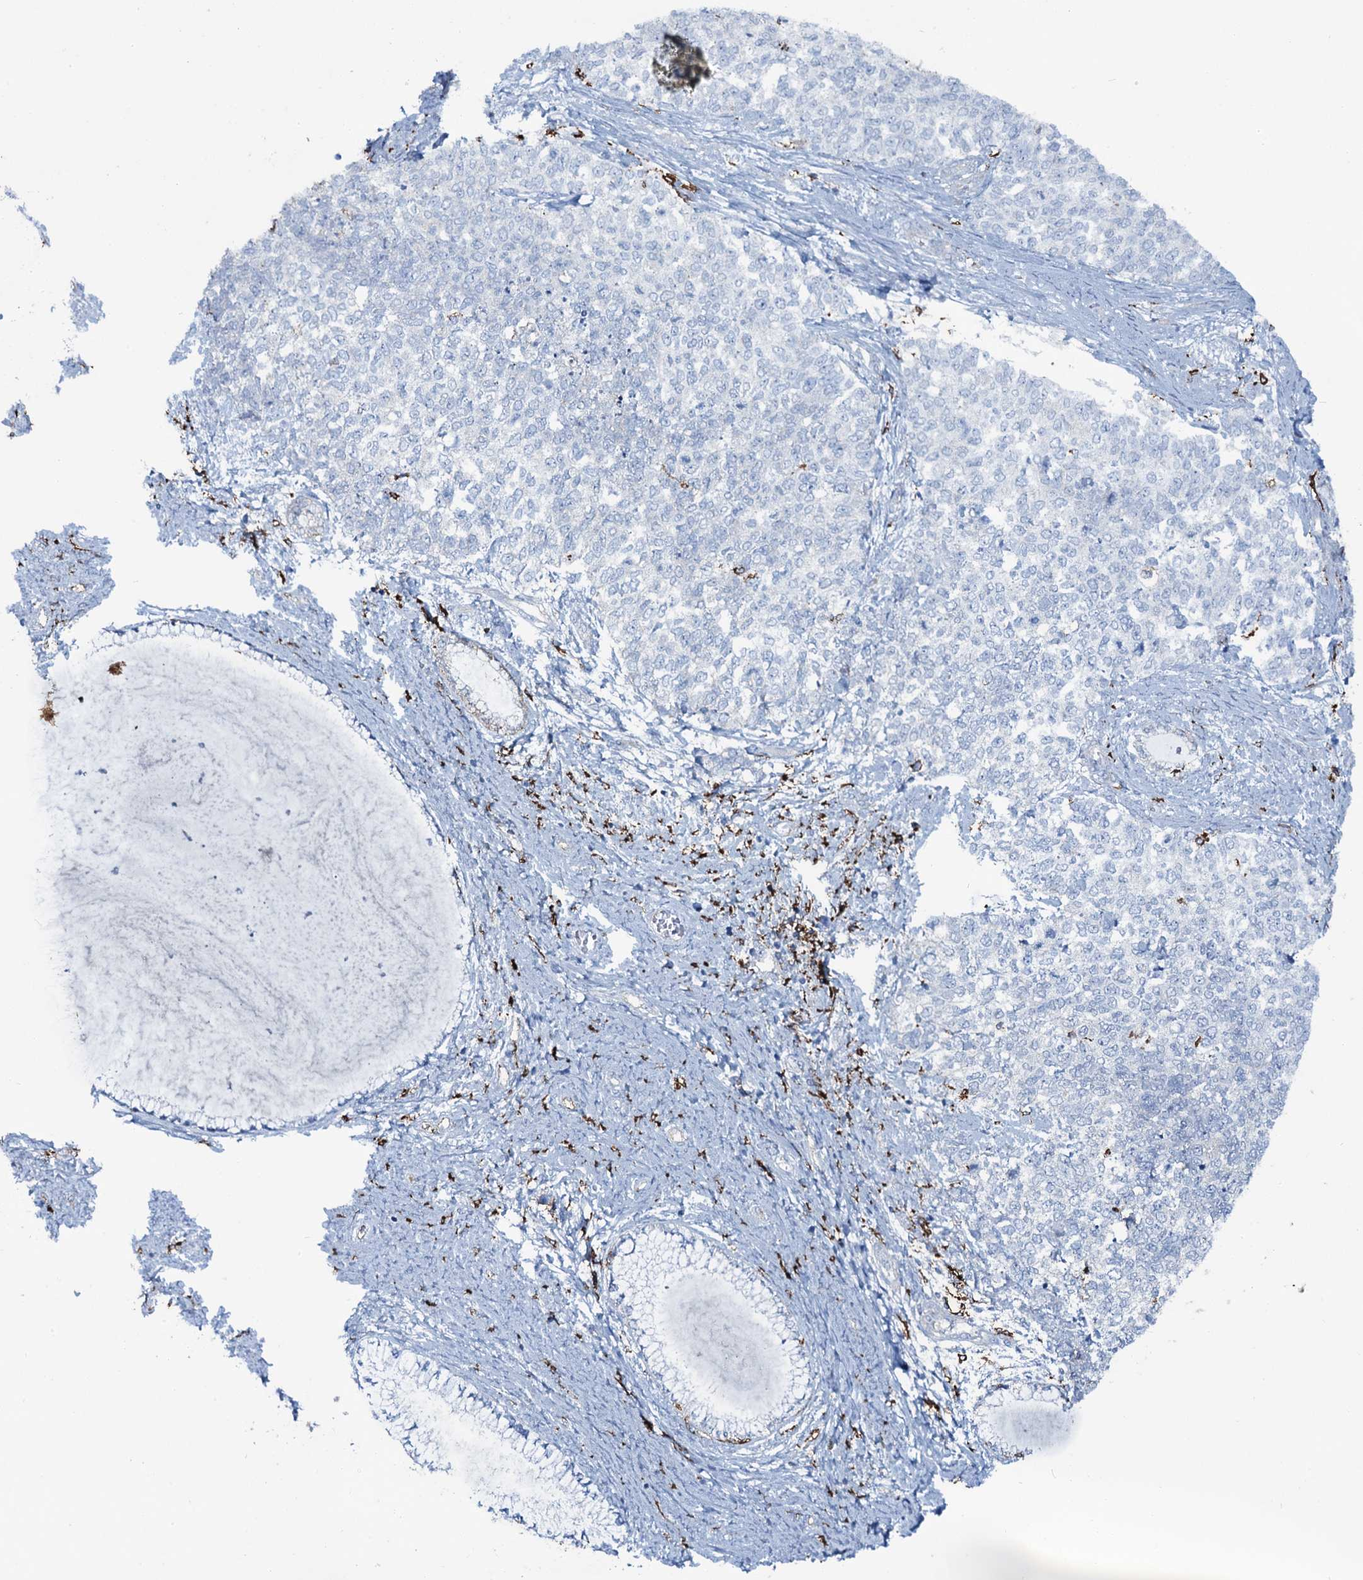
{"staining": {"intensity": "negative", "quantity": "none", "location": "none"}, "tissue": "cervical cancer", "cell_type": "Tumor cells", "image_type": "cancer", "snomed": [{"axis": "morphology", "description": "Squamous cell carcinoma, NOS"}, {"axis": "topography", "description": "Cervix"}], "caption": "The histopathology image reveals no staining of tumor cells in cervical cancer (squamous cell carcinoma).", "gene": "OSBPL2", "patient": {"sex": "female", "age": 63}}